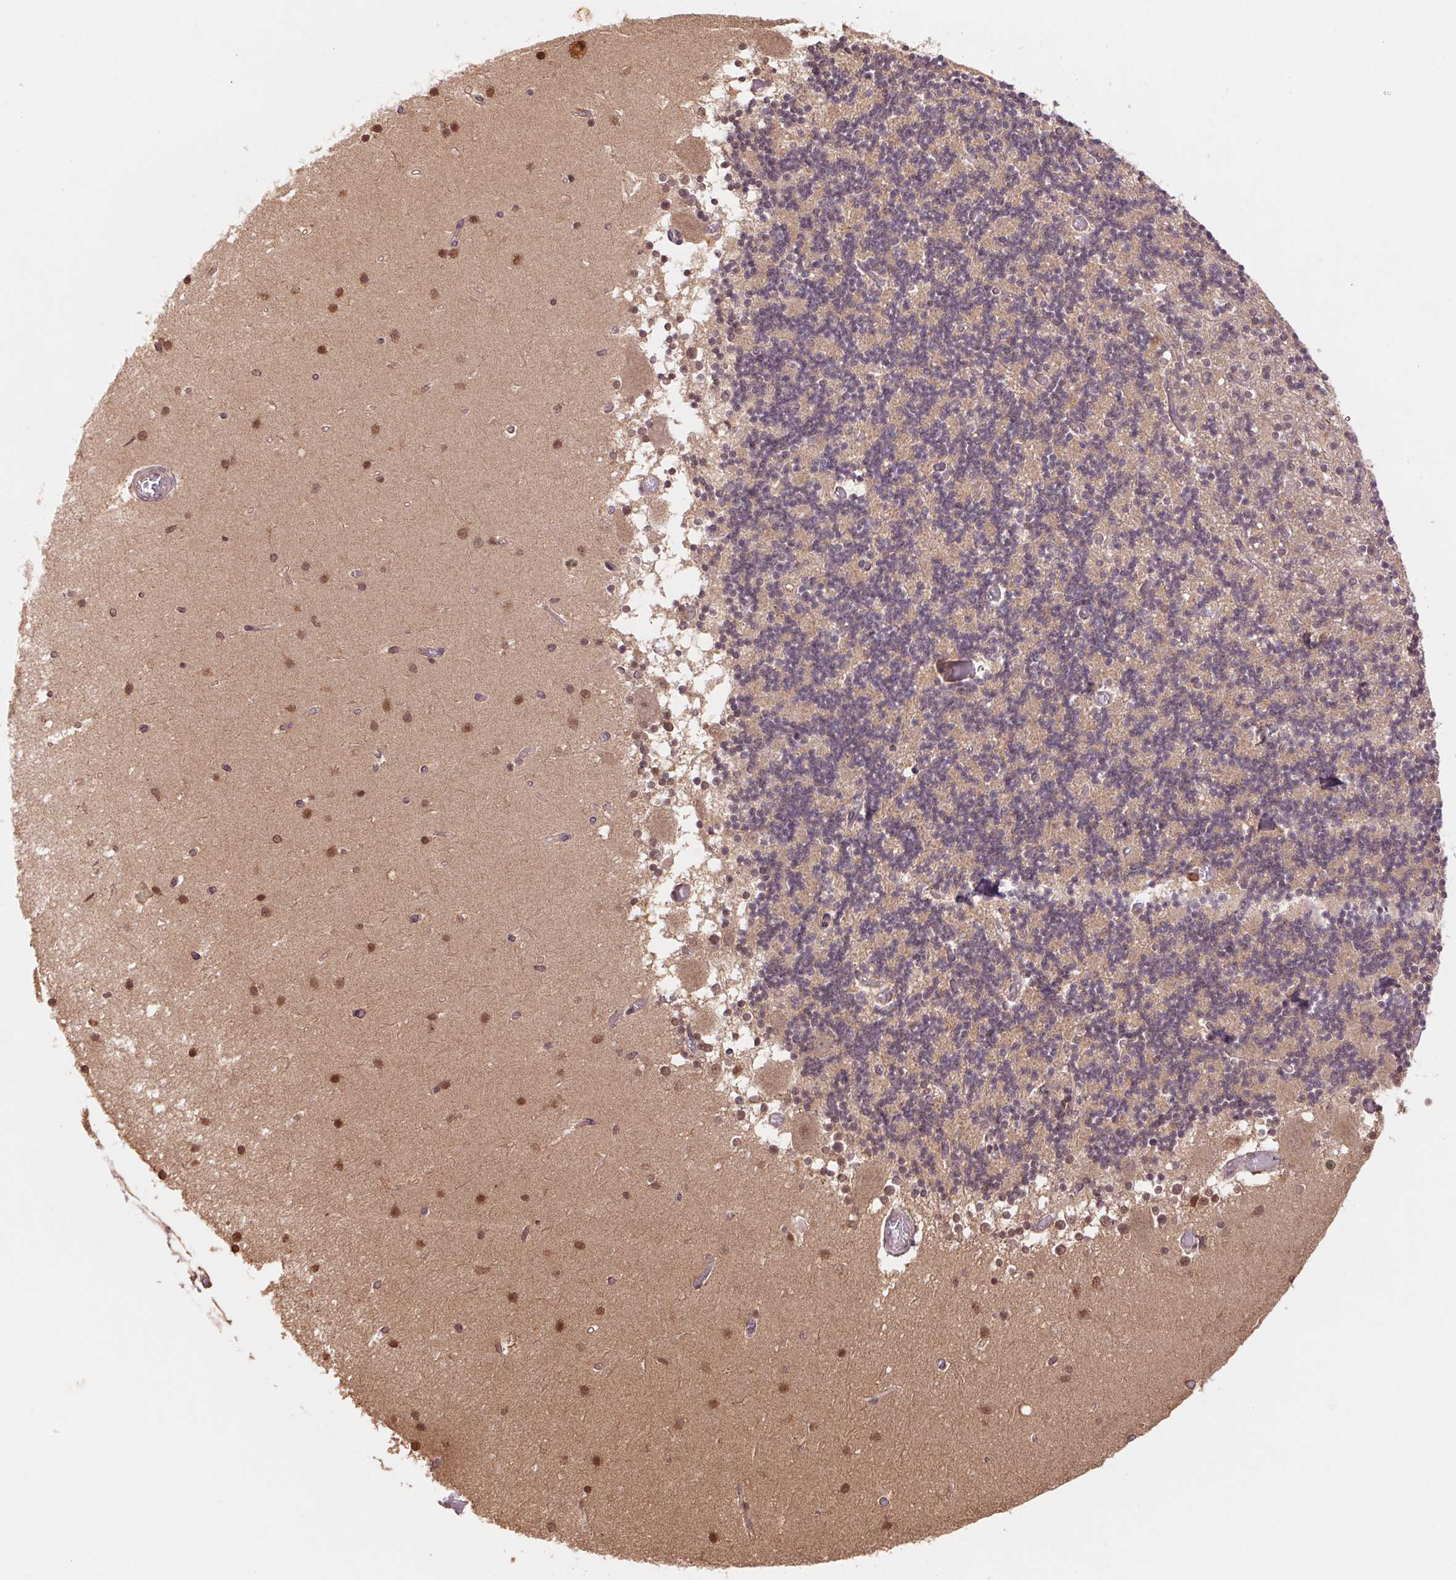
{"staining": {"intensity": "weak", "quantity": ">75%", "location": "cytoplasmic/membranous"}, "tissue": "cerebellum", "cell_type": "Cells in granular layer", "image_type": "normal", "snomed": [{"axis": "morphology", "description": "Normal tissue, NOS"}, {"axis": "topography", "description": "Cerebellum"}], "caption": "High-magnification brightfield microscopy of normal cerebellum stained with DAB (3,3'-diaminobenzidine) (brown) and counterstained with hematoxylin (blue). cells in granular layer exhibit weak cytoplasmic/membranous expression is seen in approximately>75% of cells. (Brightfield microscopy of DAB IHC at high magnification).", "gene": "RRM1", "patient": {"sex": "female", "age": 28}}